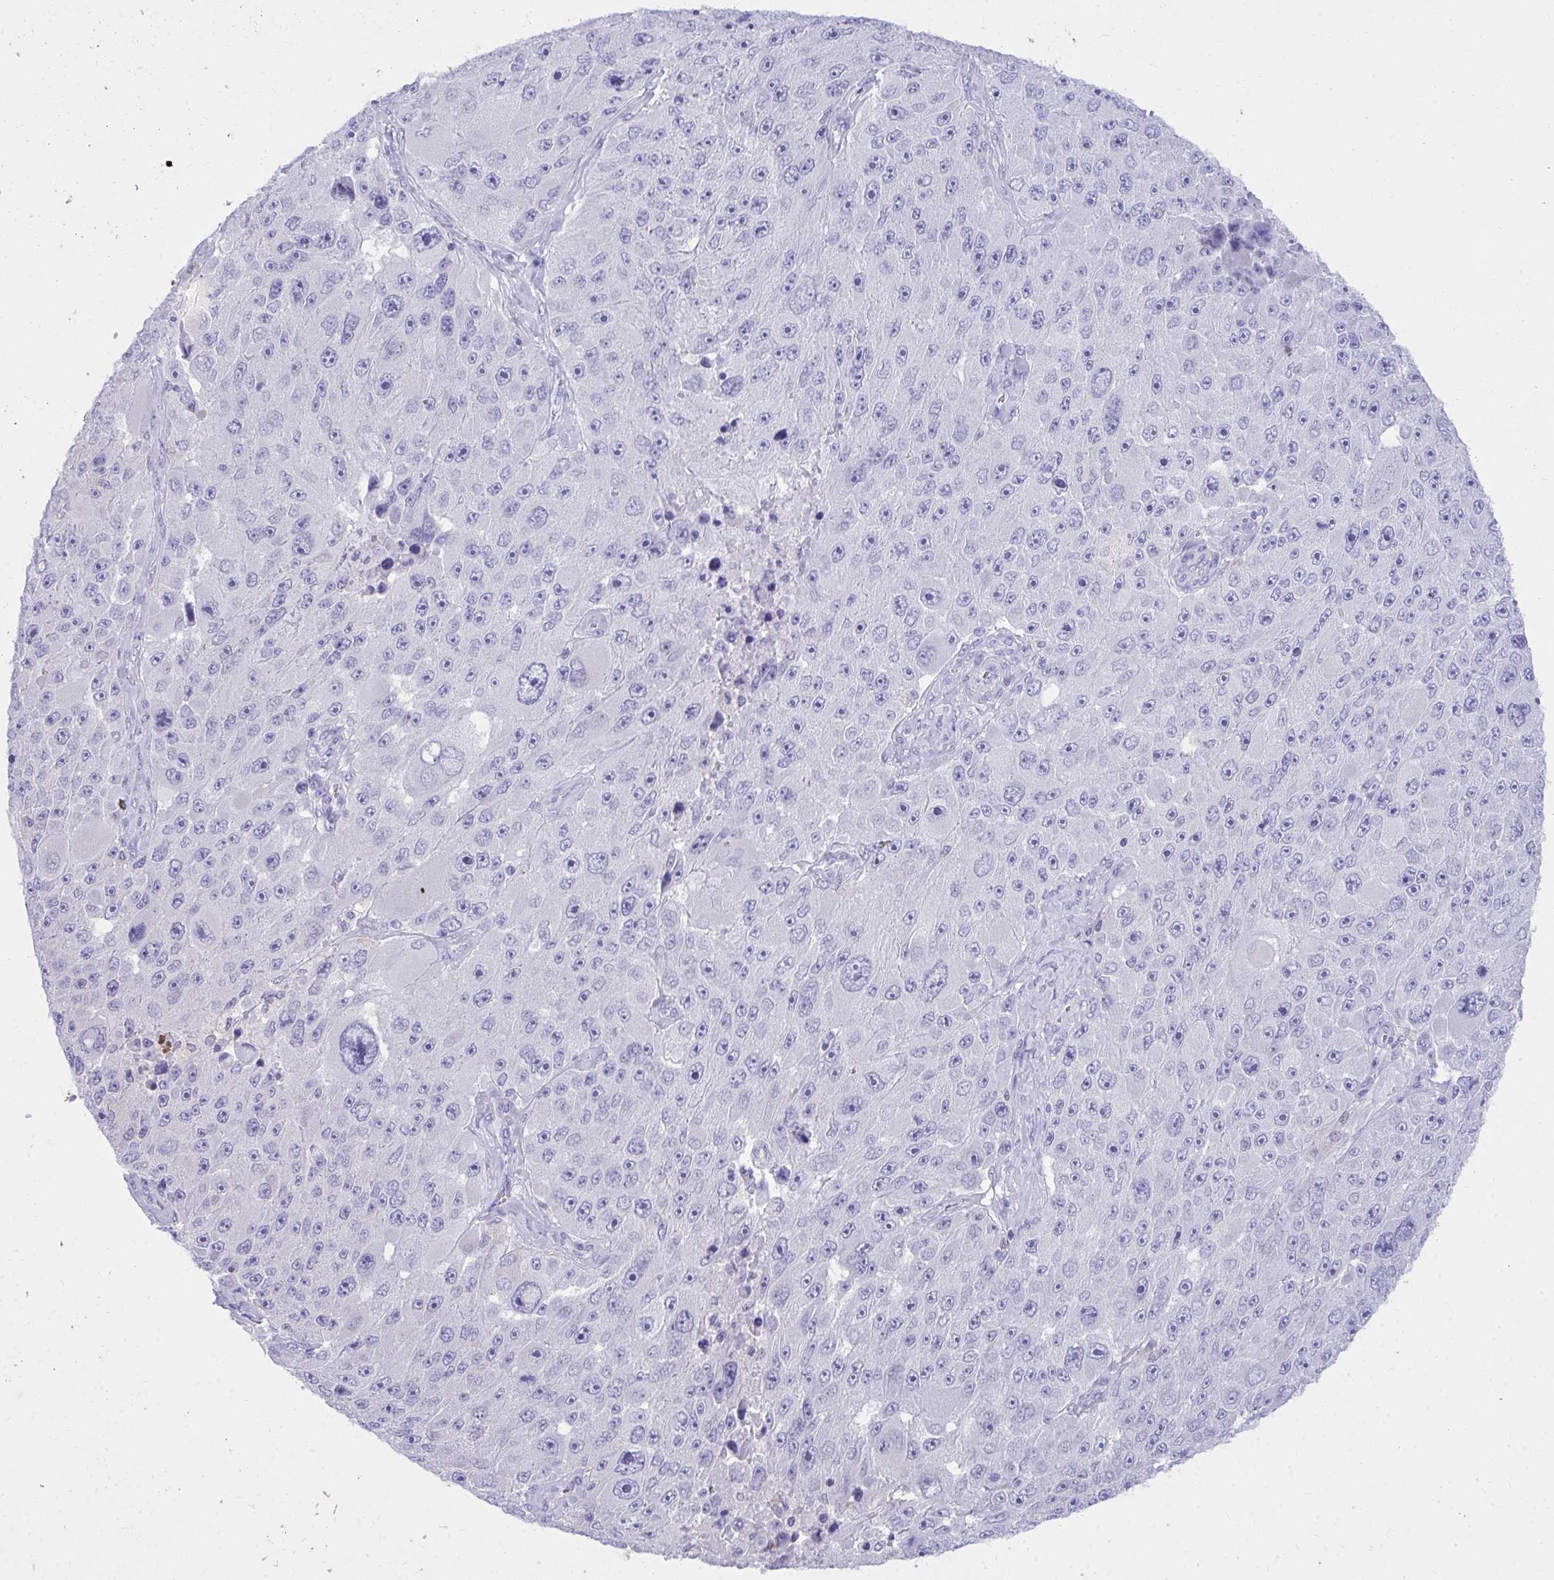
{"staining": {"intensity": "negative", "quantity": "none", "location": "none"}, "tissue": "melanoma", "cell_type": "Tumor cells", "image_type": "cancer", "snomed": [{"axis": "morphology", "description": "Malignant melanoma, Metastatic site"}, {"axis": "topography", "description": "Lymph node"}], "caption": "DAB immunohistochemical staining of human malignant melanoma (metastatic site) exhibits no significant staining in tumor cells.", "gene": "PSD", "patient": {"sex": "male", "age": 62}}